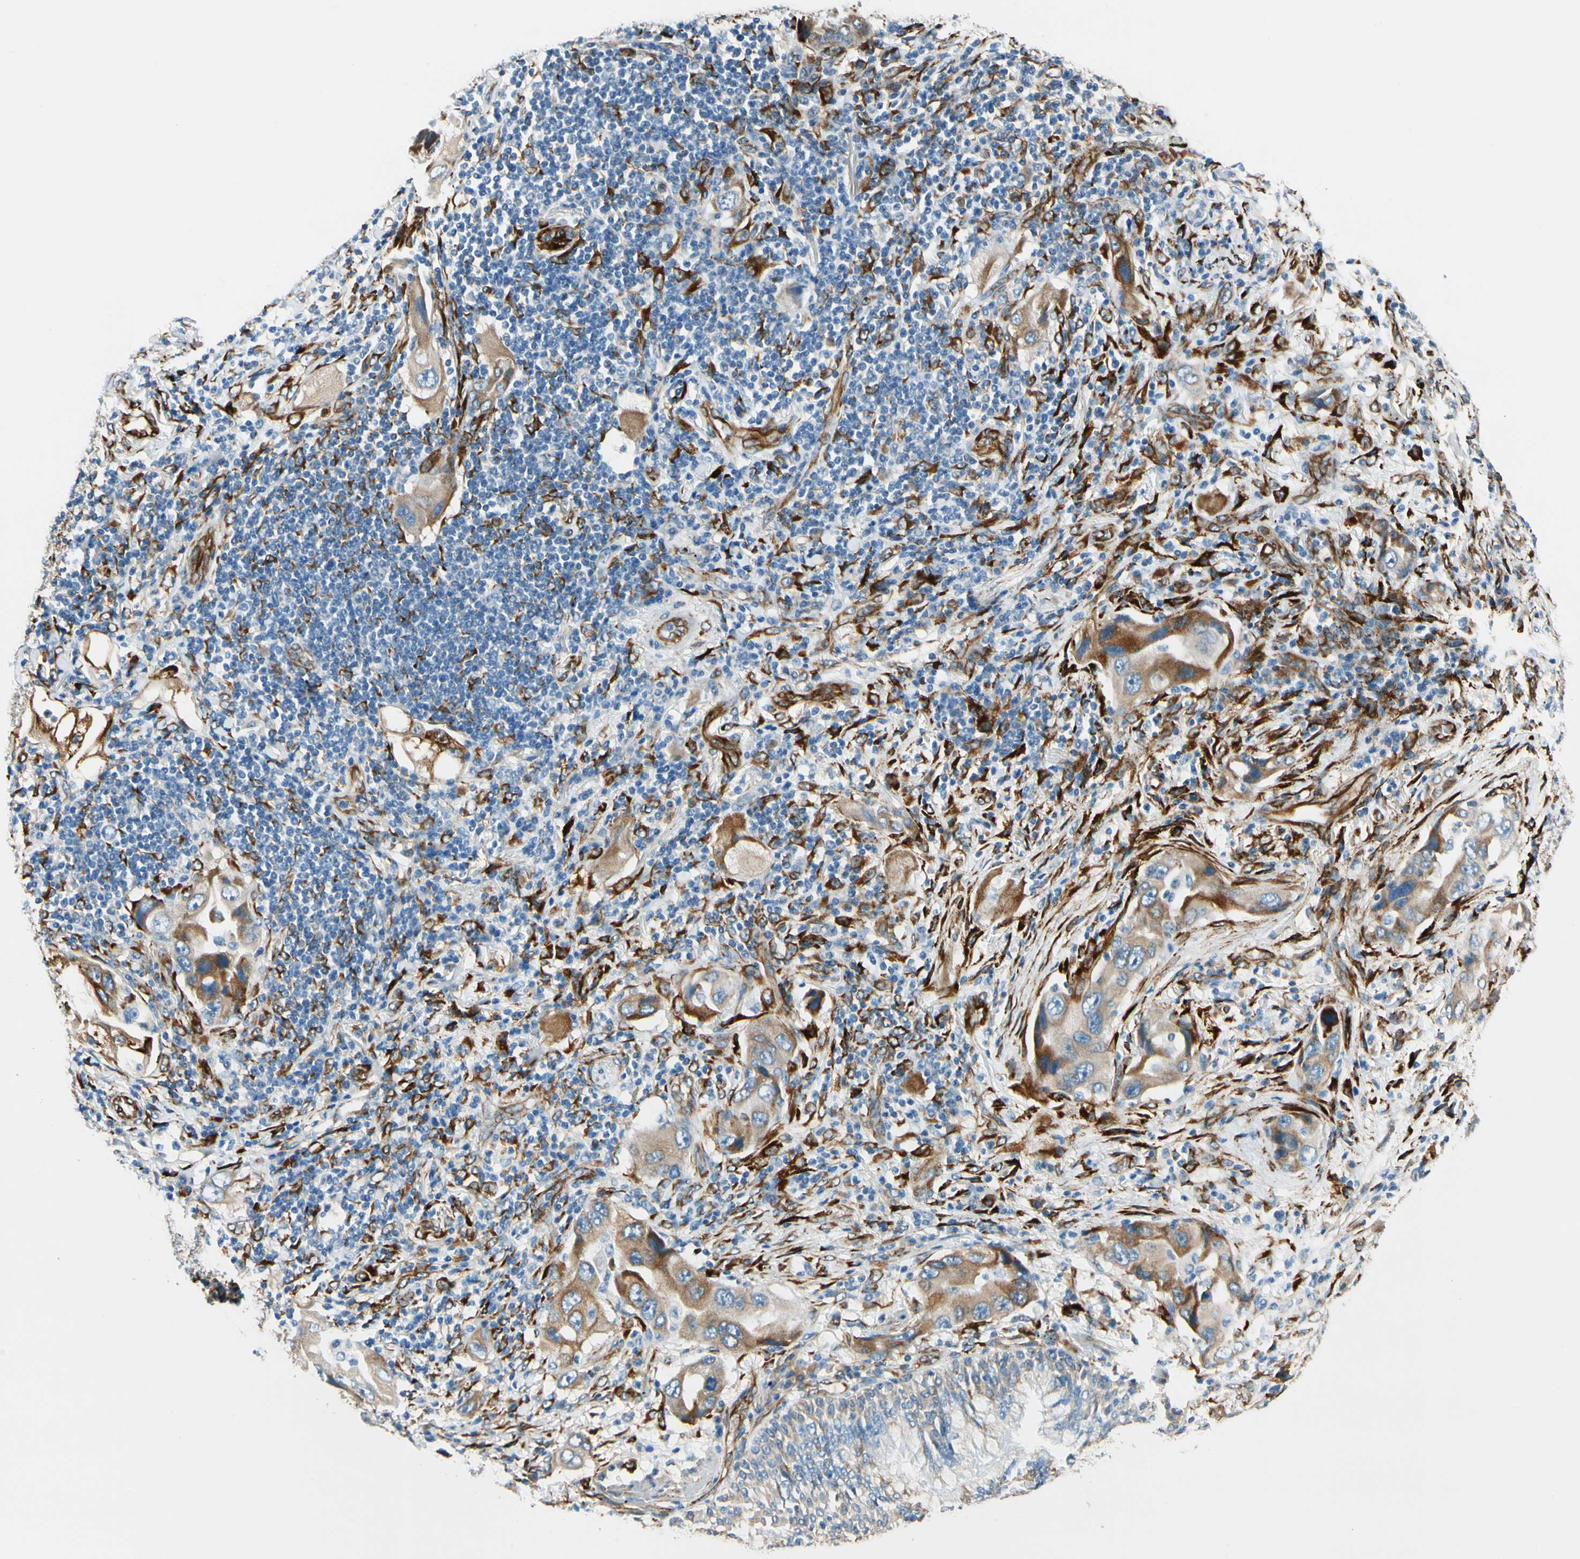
{"staining": {"intensity": "moderate", "quantity": ">75%", "location": "cytoplasmic/membranous"}, "tissue": "lung cancer", "cell_type": "Tumor cells", "image_type": "cancer", "snomed": [{"axis": "morphology", "description": "Adenocarcinoma, NOS"}, {"axis": "topography", "description": "Lung"}], "caption": "Approximately >75% of tumor cells in human lung cancer (adenocarcinoma) show moderate cytoplasmic/membranous protein expression as visualized by brown immunohistochemical staining.", "gene": "FKBP7", "patient": {"sex": "female", "age": 65}}